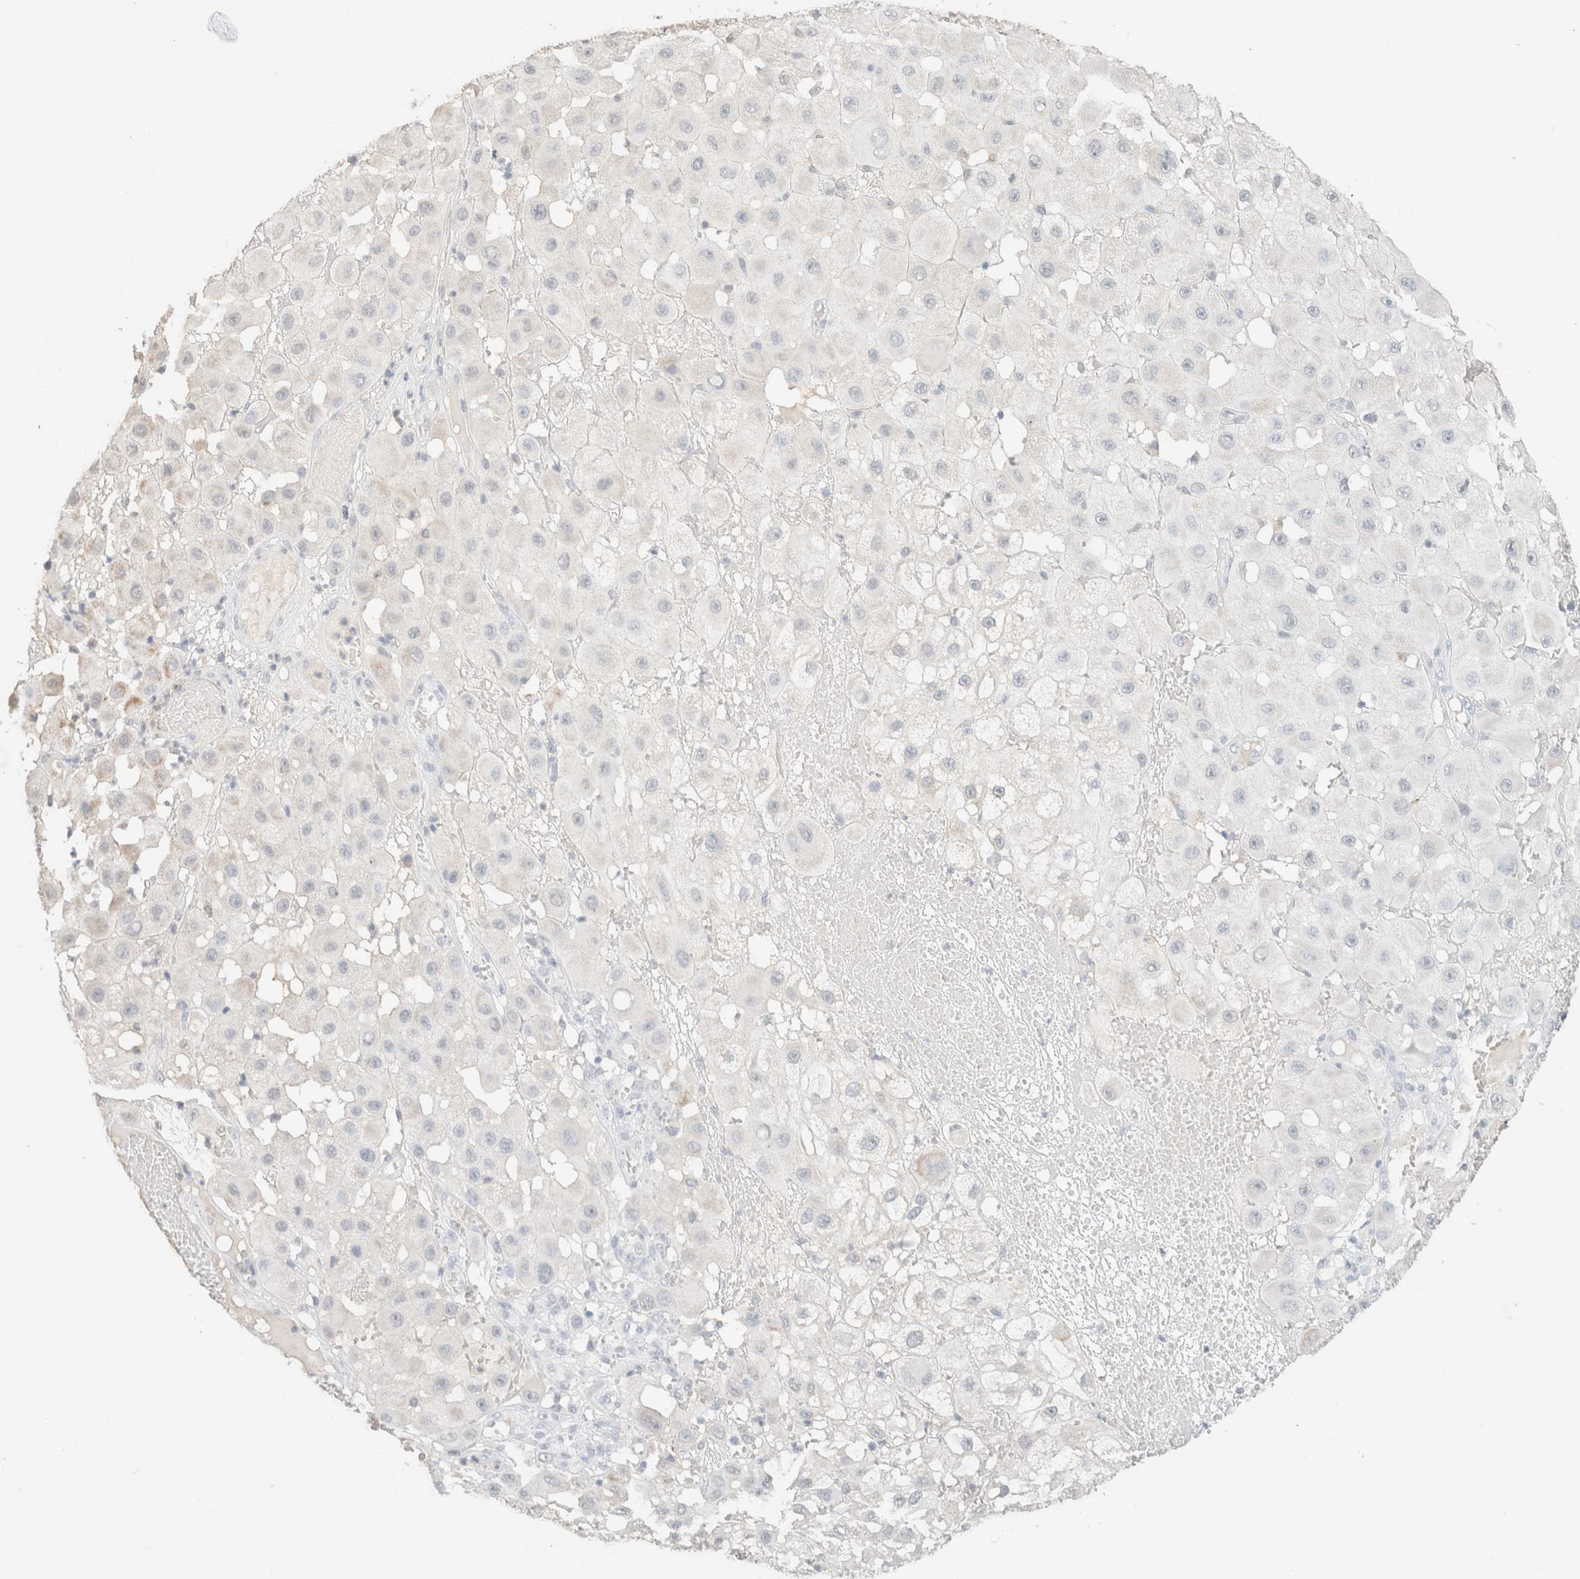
{"staining": {"intensity": "negative", "quantity": "none", "location": "none"}, "tissue": "melanoma", "cell_type": "Tumor cells", "image_type": "cancer", "snomed": [{"axis": "morphology", "description": "Malignant melanoma, NOS"}, {"axis": "topography", "description": "Skin"}], "caption": "There is no significant expression in tumor cells of melanoma.", "gene": "CPA1", "patient": {"sex": "female", "age": 81}}